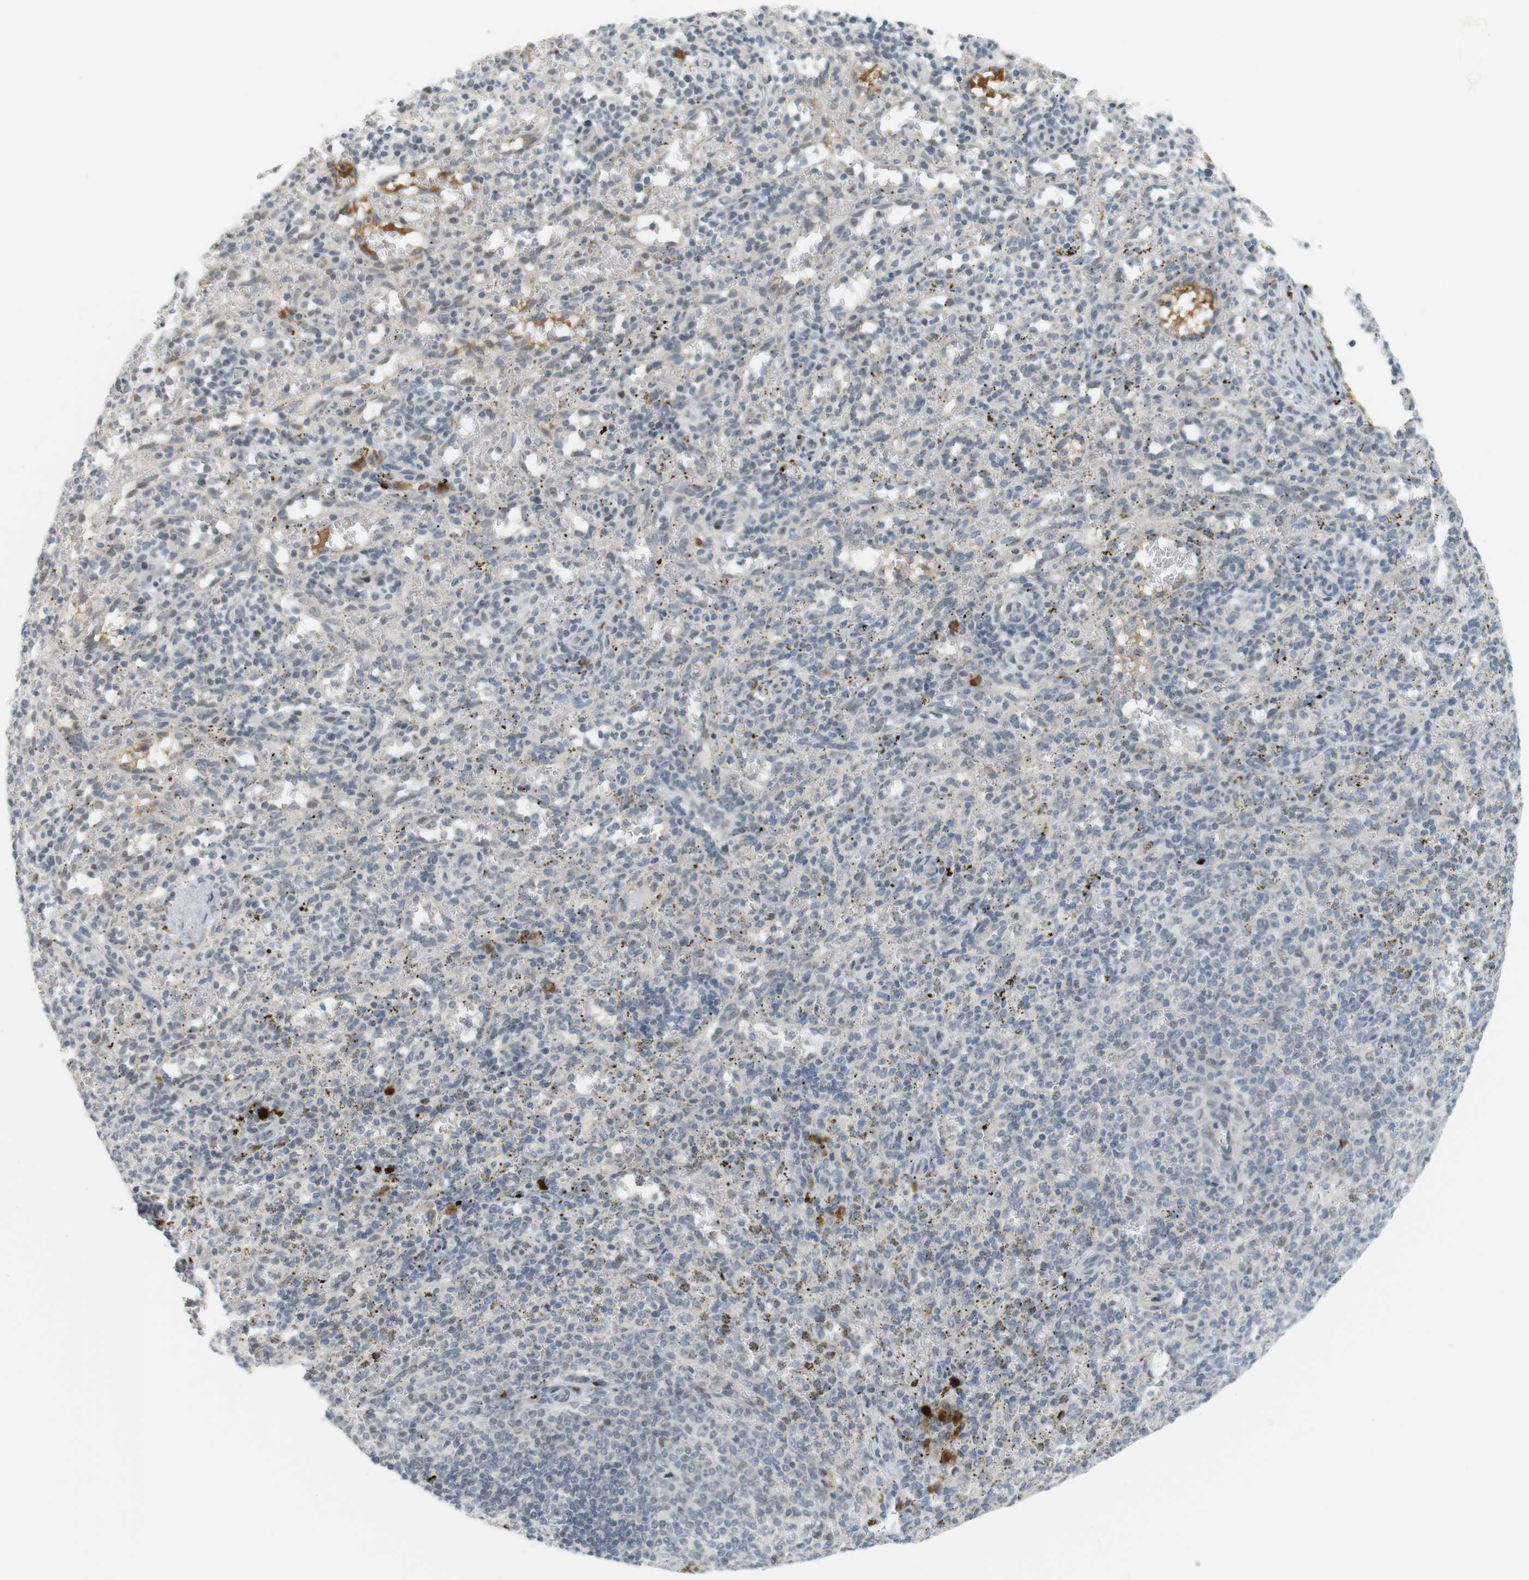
{"staining": {"intensity": "weak", "quantity": "25%-75%", "location": "cytoplasmic/membranous,nuclear"}, "tissue": "spleen", "cell_type": "Cells in red pulp", "image_type": "normal", "snomed": [{"axis": "morphology", "description": "Normal tissue, NOS"}, {"axis": "topography", "description": "Spleen"}], "caption": "Brown immunohistochemical staining in unremarkable human spleen displays weak cytoplasmic/membranous,nuclear positivity in approximately 25%-75% of cells in red pulp.", "gene": "DMC1", "patient": {"sex": "female", "age": 10}}